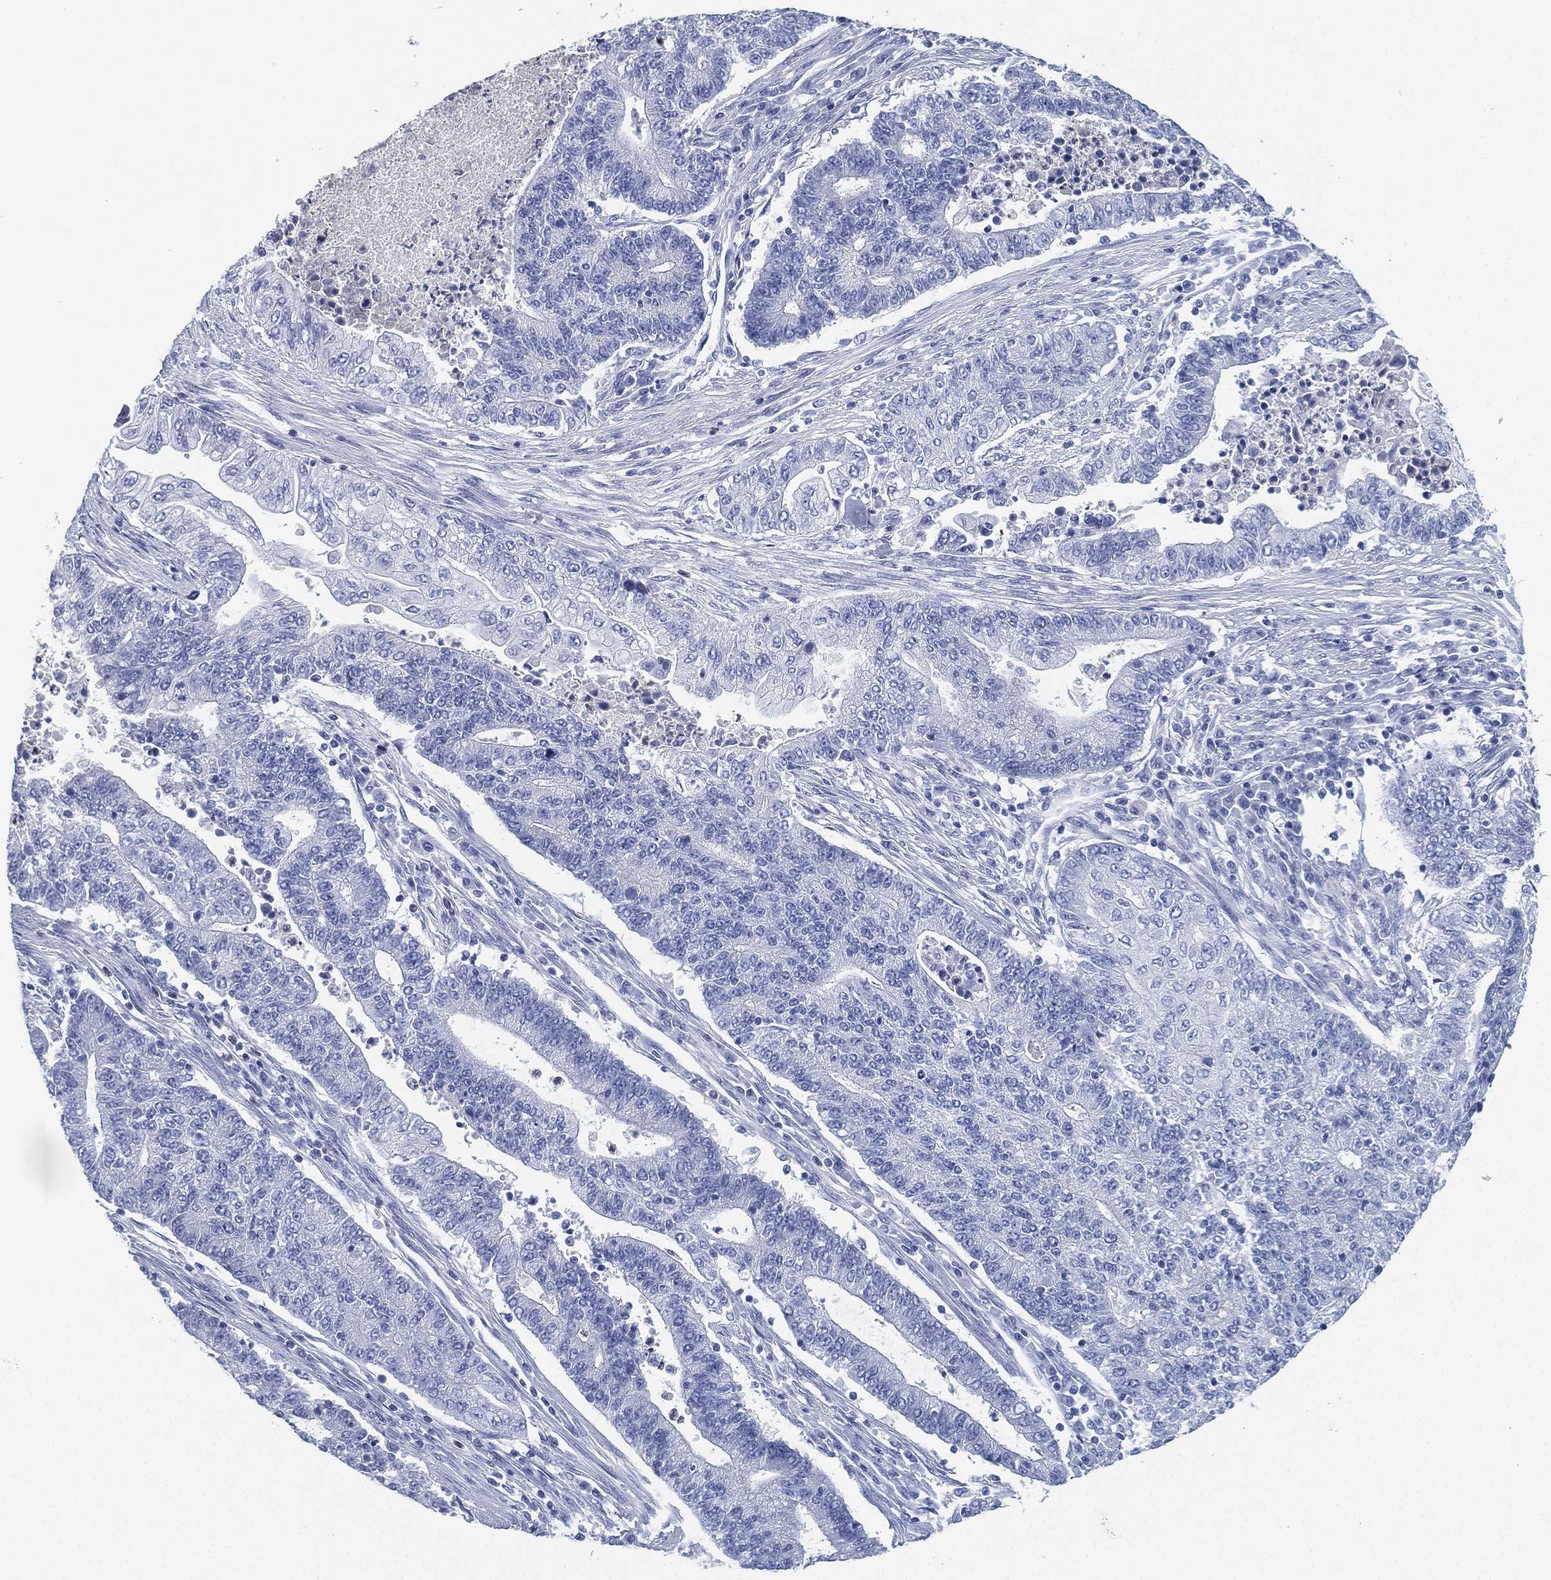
{"staining": {"intensity": "negative", "quantity": "none", "location": "none"}, "tissue": "endometrial cancer", "cell_type": "Tumor cells", "image_type": "cancer", "snomed": [{"axis": "morphology", "description": "Adenocarcinoma, NOS"}, {"axis": "topography", "description": "Uterus"}, {"axis": "topography", "description": "Endometrium"}], "caption": "Immunohistochemistry (IHC) of endometrial cancer reveals no positivity in tumor cells.", "gene": "DEFB121", "patient": {"sex": "female", "age": 54}}